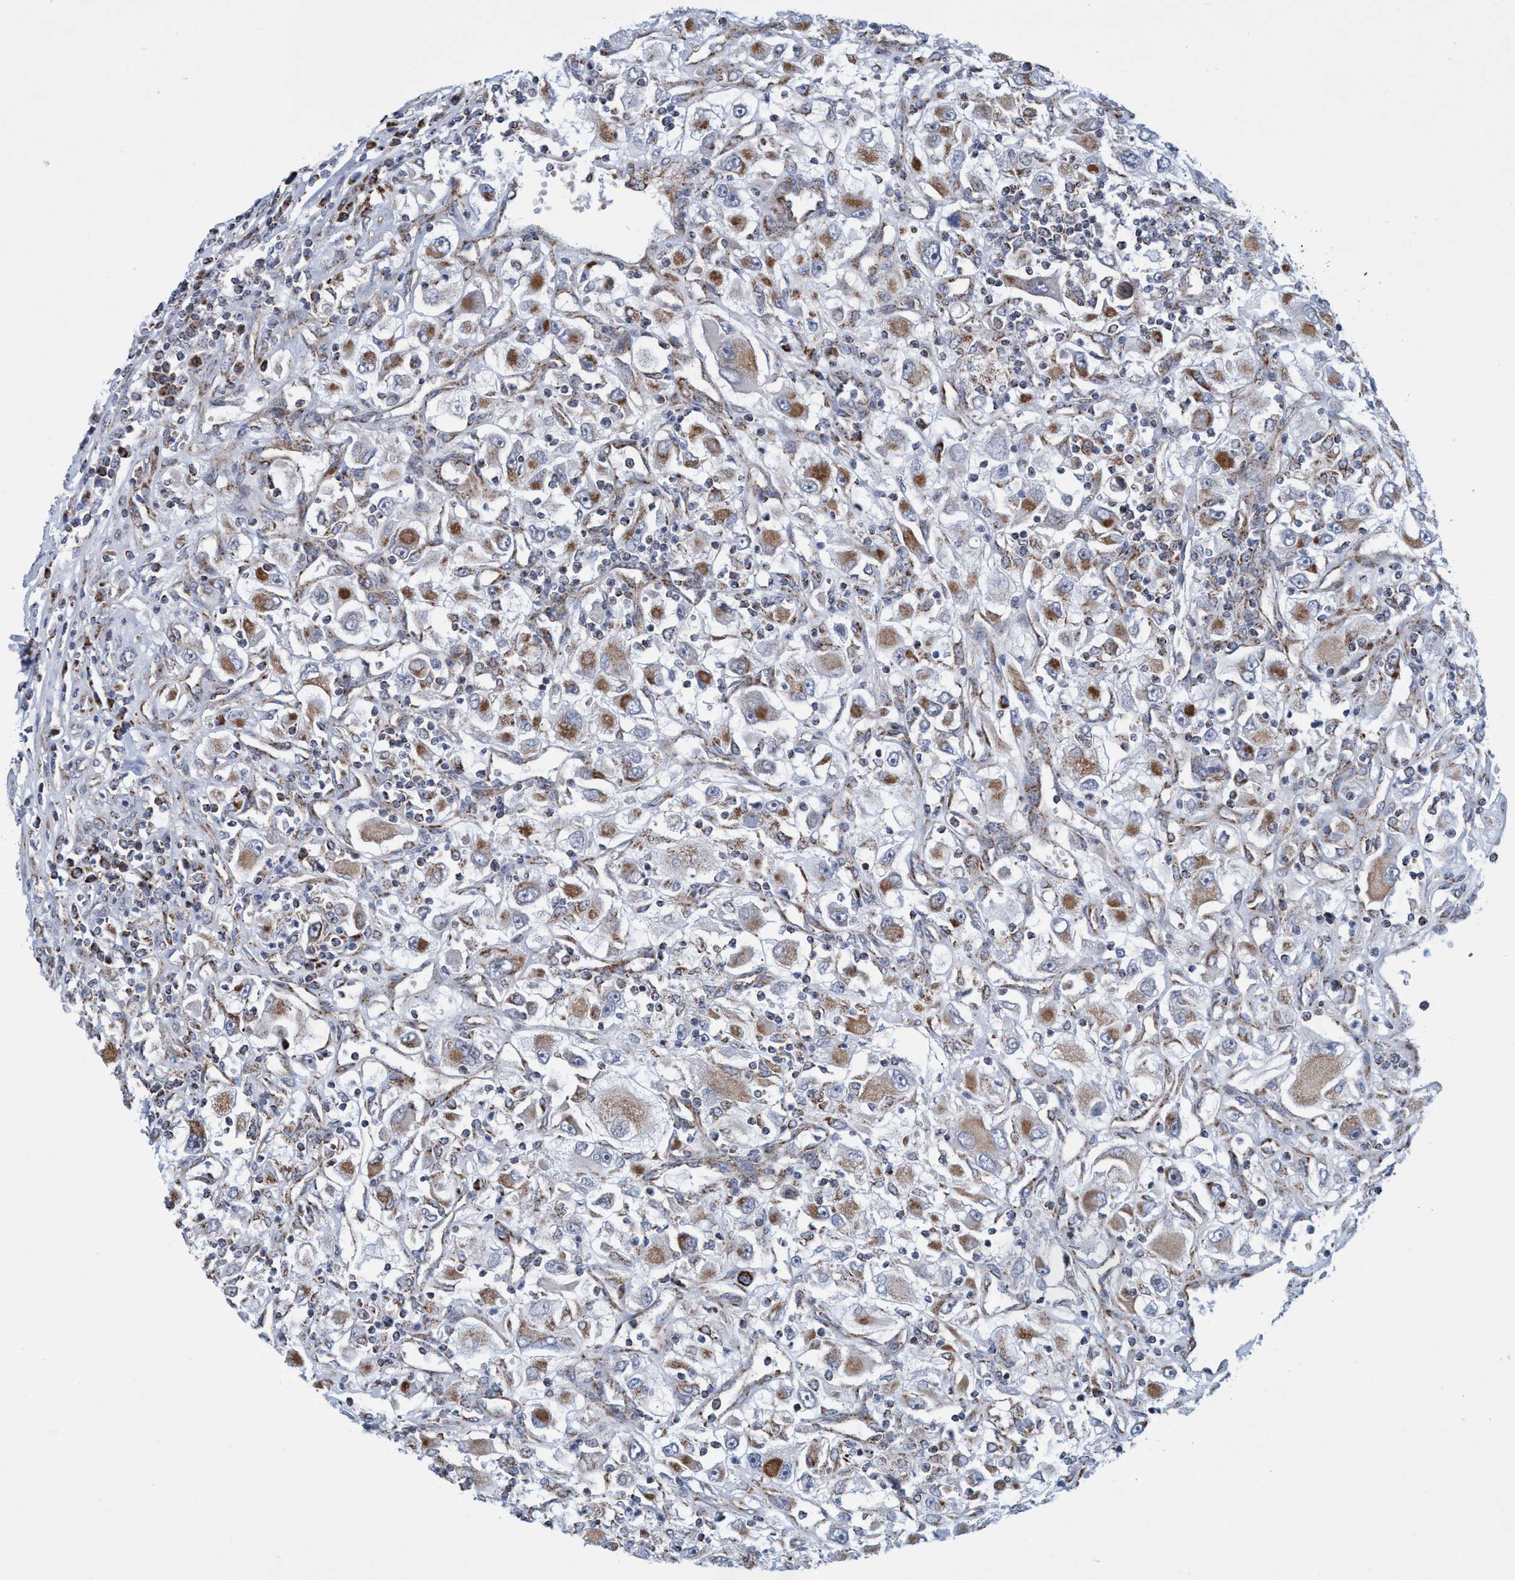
{"staining": {"intensity": "moderate", "quantity": ">75%", "location": "cytoplasmic/membranous"}, "tissue": "renal cancer", "cell_type": "Tumor cells", "image_type": "cancer", "snomed": [{"axis": "morphology", "description": "Adenocarcinoma, NOS"}, {"axis": "topography", "description": "Kidney"}], "caption": "An image of human renal cancer stained for a protein exhibits moderate cytoplasmic/membranous brown staining in tumor cells.", "gene": "POLR1F", "patient": {"sex": "female", "age": 52}}